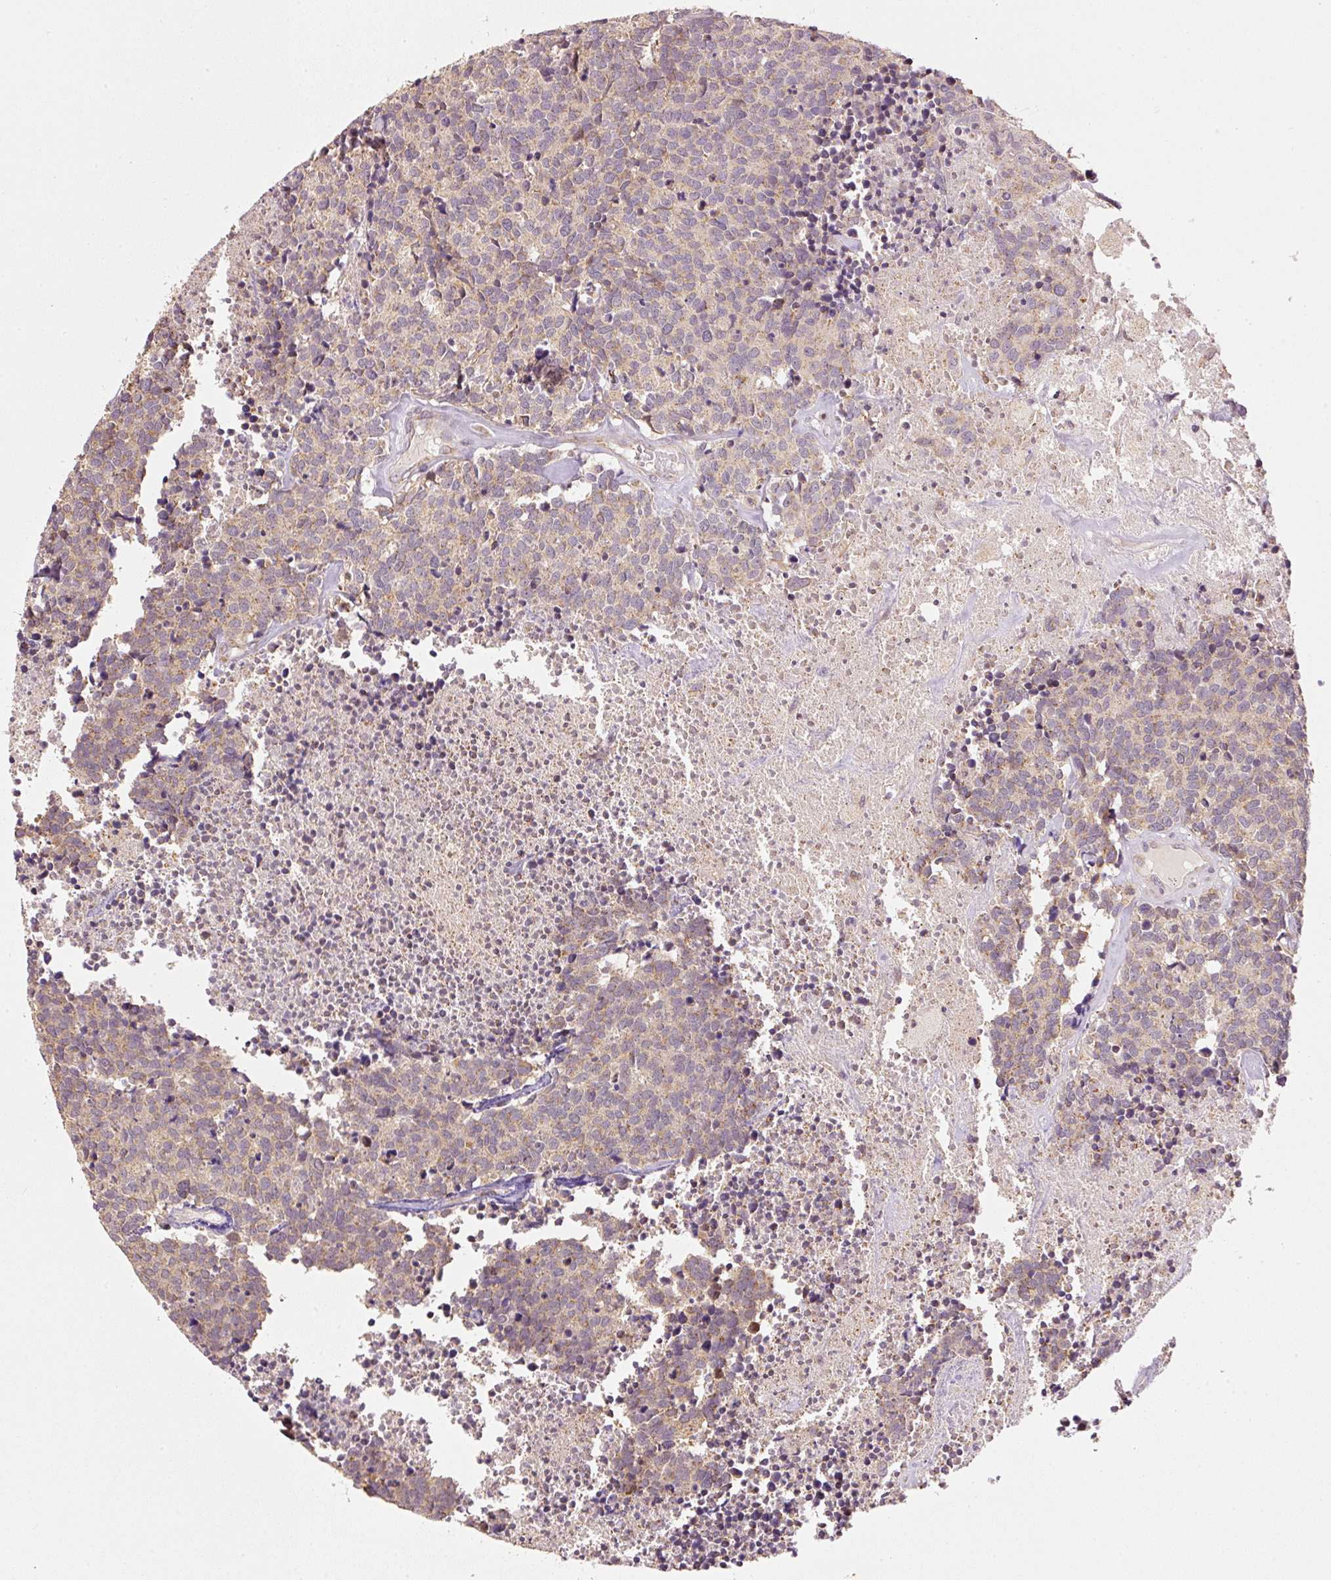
{"staining": {"intensity": "weak", "quantity": ">75%", "location": "cytoplasmic/membranous"}, "tissue": "carcinoid", "cell_type": "Tumor cells", "image_type": "cancer", "snomed": [{"axis": "morphology", "description": "Carcinoid, malignant, NOS"}, {"axis": "topography", "description": "Skin"}], "caption": "Human carcinoid (malignant) stained with a protein marker shows weak staining in tumor cells.", "gene": "MTHFD1L", "patient": {"sex": "female", "age": 79}}